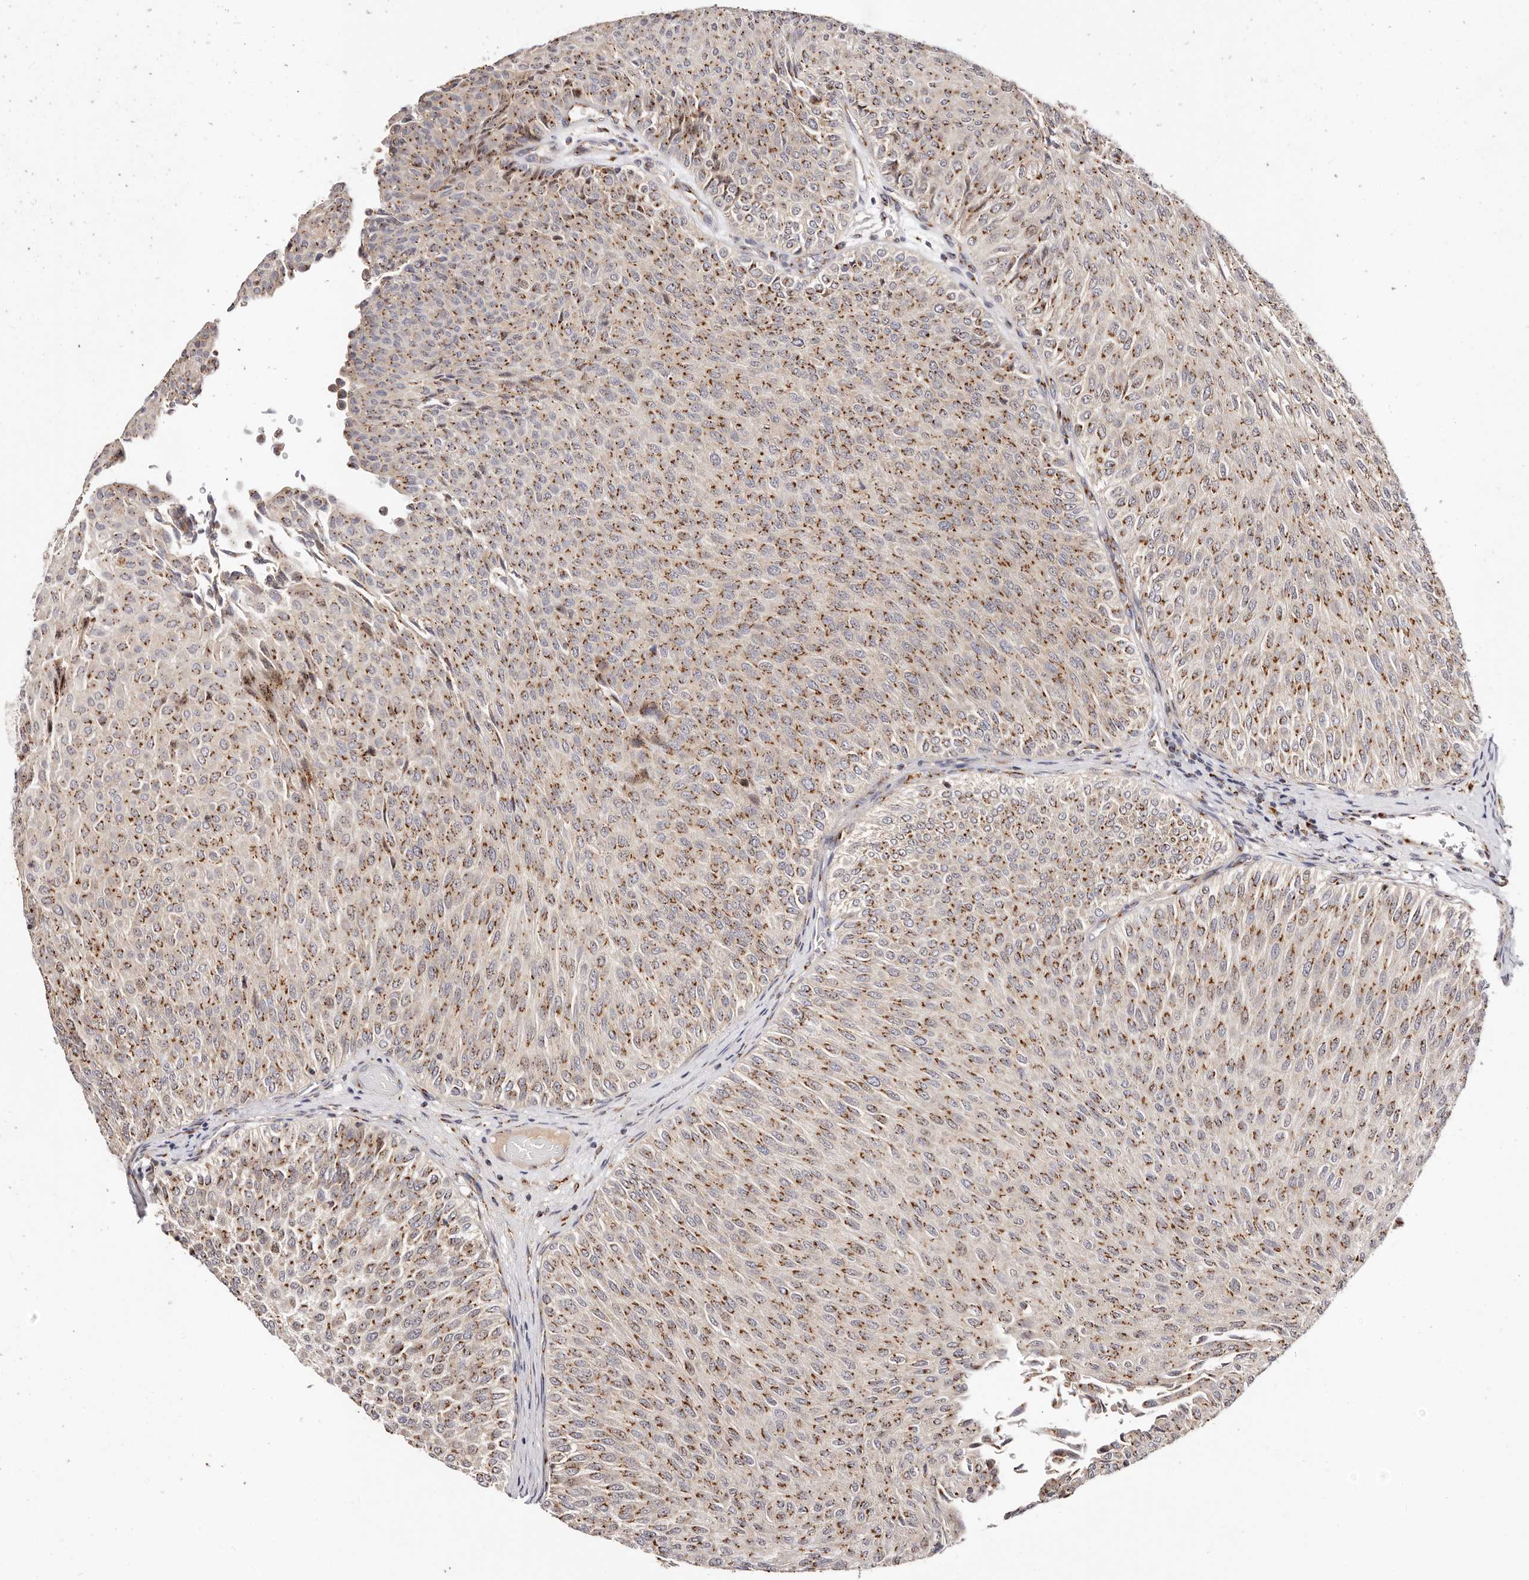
{"staining": {"intensity": "strong", "quantity": ">75%", "location": "cytoplasmic/membranous"}, "tissue": "urothelial cancer", "cell_type": "Tumor cells", "image_type": "cancer", "snomed": [{"axis": "morphology", "description": "Urothelial carcinoma, Low grade"}, {"axis": "topography", "description": "Urinary bladder"}], "caption": "Immunohistochemistry (IHC) of human urothelial cancer exhibits high levels of strong cytoplasmic/membranous expression in about >75% of tumor cells. The protein is stained brown, and the nuclei are stained in blue (DAB (3,3'-diaminobenzidine) IHC with brightfield microscopy, high magnification).", "gene": "MAPK6", "patient": {"sex": "male", "age": 78}}